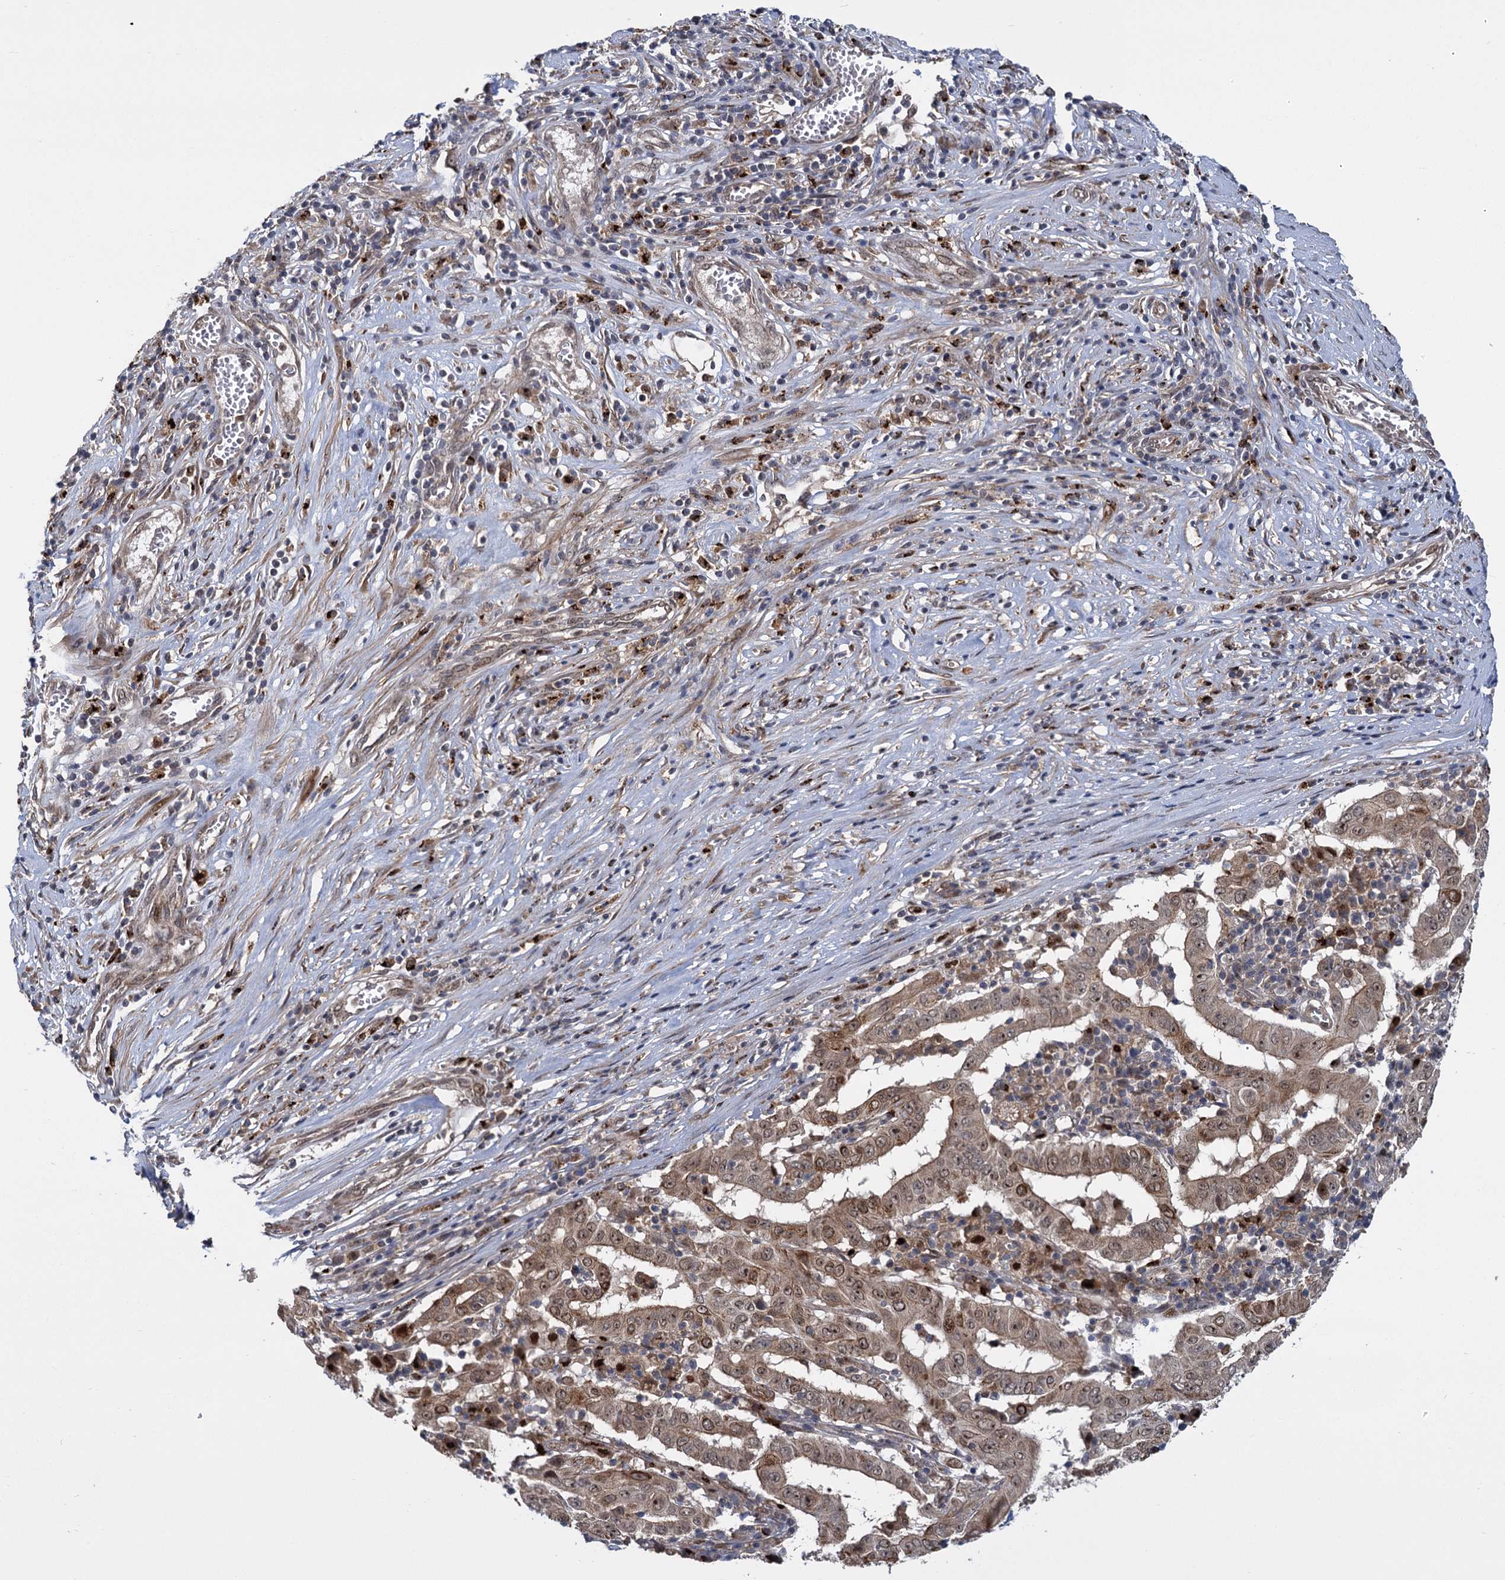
{"staining": {"intensity": "moderate", "quantity": ">75%", "location": "cytoplasmic/membranous,nuclear"}, "tissue": "pancreatic cancer", "cell_type": "Tumor cells", "image_type": "cancer", "snomed": [{"axis": "morphology", "description": "Adenocarcinoma, NOS"}, {"axis": "topography", "description": "Pancreas"}], "caption": "Human adenocarcinoma (pancreatic) stained for a protein (brown) displays moderate cytoplasmic/membranous and nuclear positive expression in about >75% of tumor cells.", "gene": "GAL3ST4", "patient": {"sex": "male", "age": 63}}